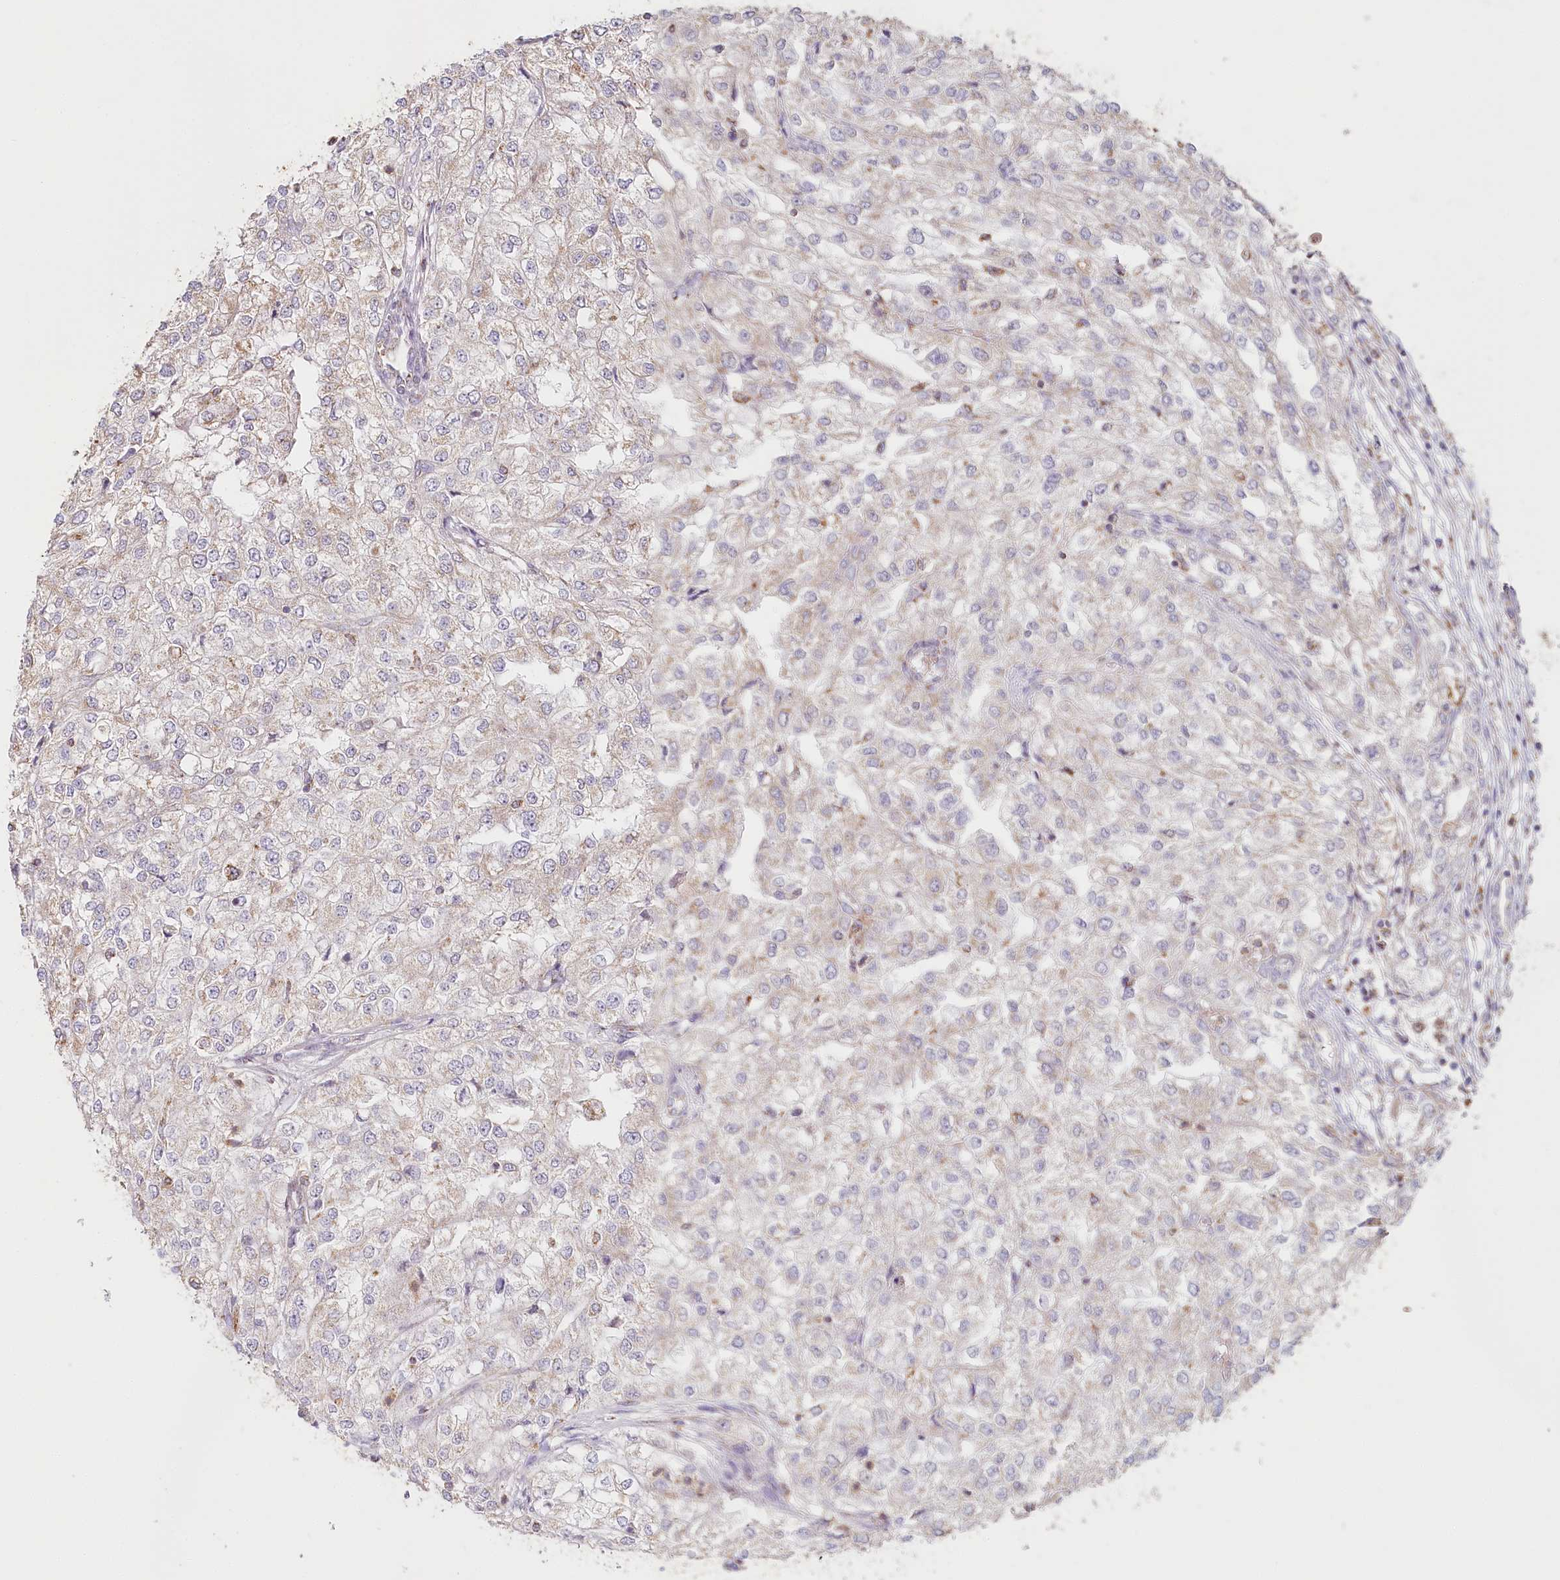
{"staining": {"intensity": "negative", "quantity": "none", "location": "none"}, "tissue": "renal cancer", "cell_type": "Tumor cells", "image_type": "cancer", "snomed": [{"axis": "morphology", "description": "Adenocarcinoma, NOS"}, {"axis": "topography", "description": "Kidney"}], "caption": "High power microscopy photomicrograph of an IHC image of renal adenocarcinoma, revealing no significant staining in tumor cells. The staining is performed using DAB brown chromogen with nuclei counter-stained in using hematoxylin.", "gene": "MMP25", "patient": {"sex": "female", "age": 54}}